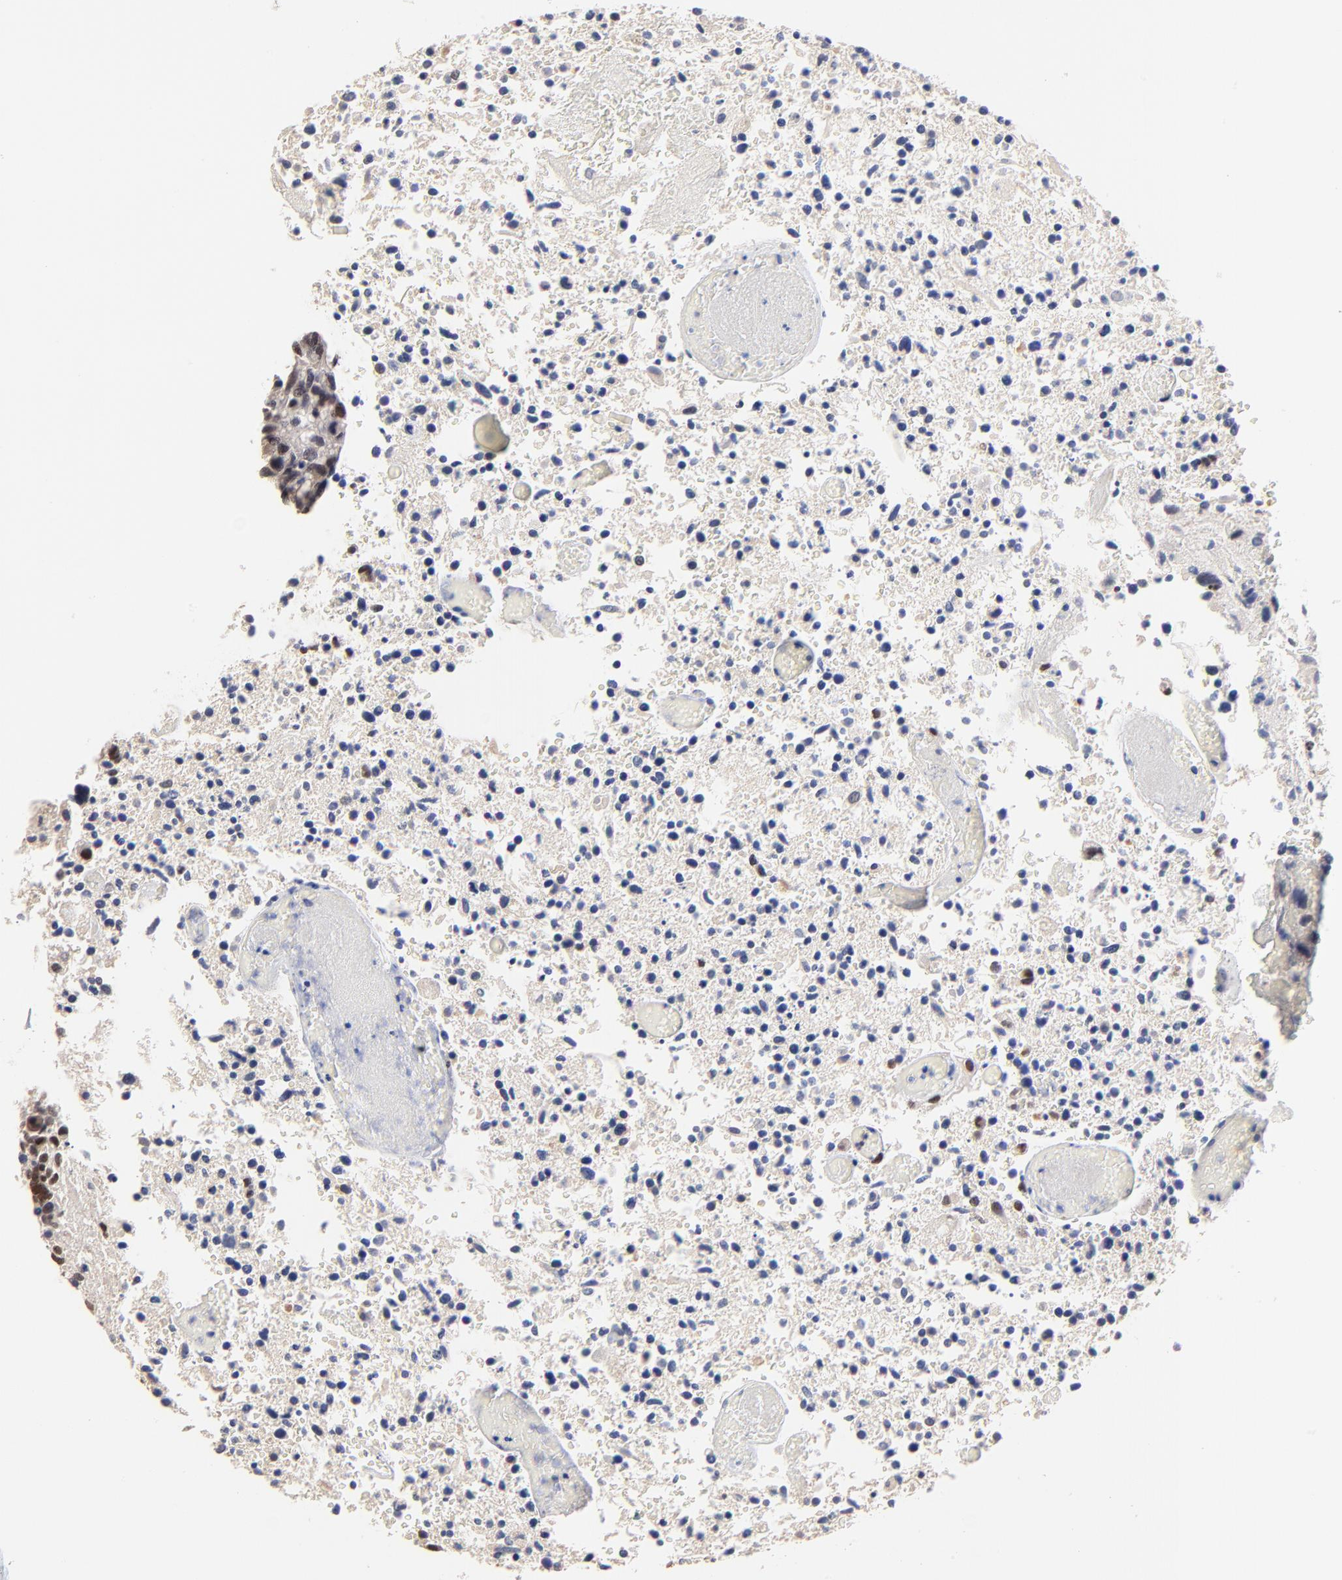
{"staining": {"intensity": "moderate", "quantity": "<25%", "location": "nuclear"}, "tissue": "glioma", "cell_type": "Tumor cells", "image_type": "cancer", "snomed": [{"axis": "morphology", "description": "Glioma, malignant, High grade"}, {"axis": "topography", "description": "Brain"}], "caption": "Malignant glioma (high-grade) stained with DAB IHC displays low levels of moderate nuclear staining in approximately <25% of tumor cells.", "gene": "DSN1", "patient": {"sex": "male", "age": 72}}